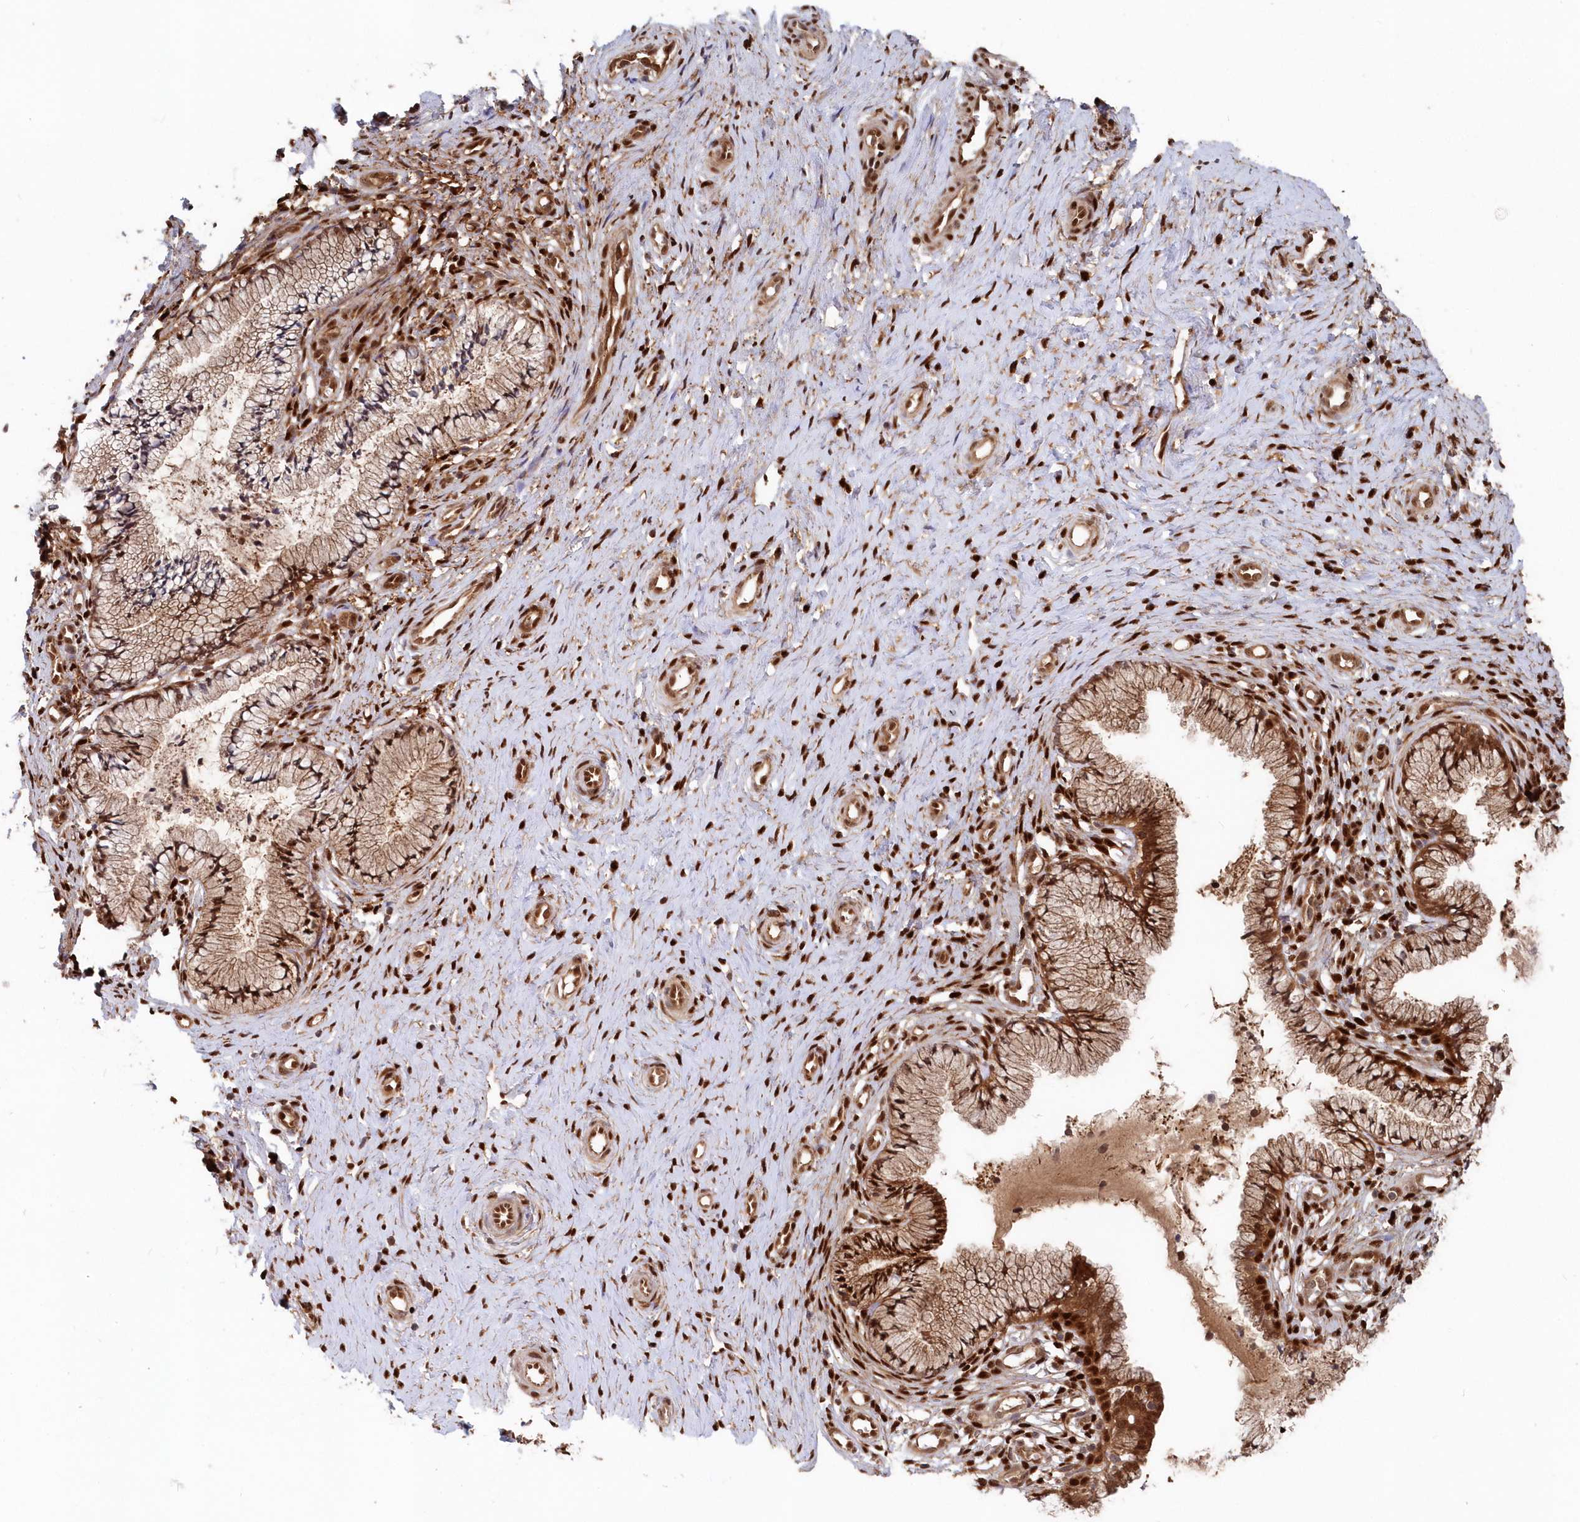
{"staining": {"intensity": "strong", "quantity": ">75%", "location": "cytoplasmic/membranous,nuclear"}, "tissue": "cervix", "cell_type": "Glandular cells", "image_type": "normal", "snomed": [{"axis": "morphology", "description": "Normal tissue, NOS"}, {"axis": "topography", "description": "Cervix"}], "caption": "Immunohistochemistry micrograph of normal cervix: cervix stained using immunohistochemistry (IHC) shows high levels of strong protein expression localized specifically in the cytoplasmic/membranous,nuclear of glandular cells, appearing as a cytoplasmic/membranous,nuclear brown color.", "gene": "ABHD14B", "patient": {"sex": "female", "age": 36}}